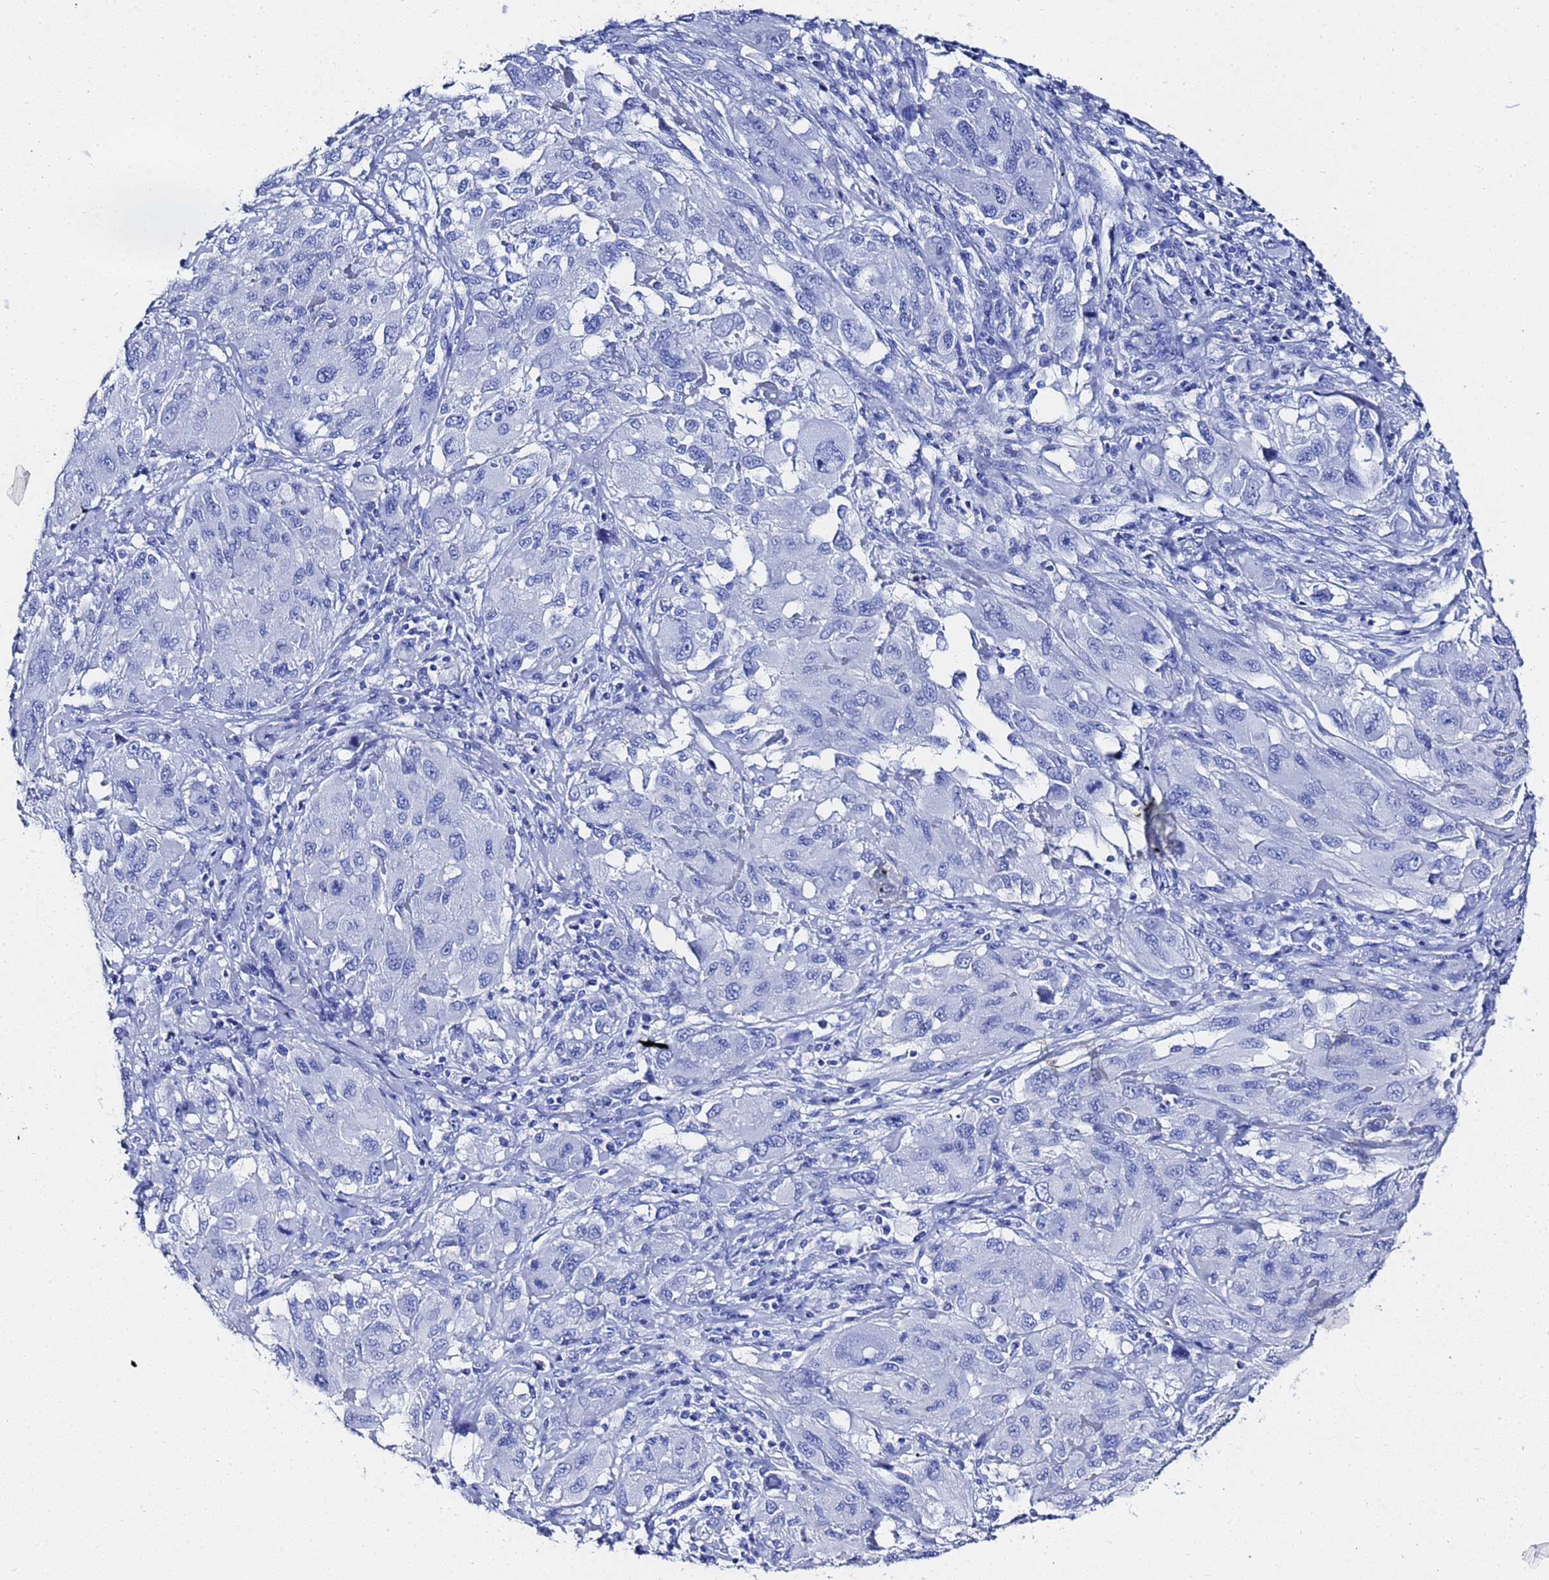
{"staining": {"intensity": "negative", "quantity": "none", "location": "none"}, "tissue": "melanoma", "cell_type": "Tumor cells", "image_type": "cancer", "snomed": [{"axis": "morphology", "description": "Malignant melanoma, NOS"}, {"axis": "topography", "description": "Skin"}], "caption": "A histopathology image of human melanoma is negative for staining in tumor cells.", "gene": "GGT1", "patient": {"sex": "female", "age": 91}}